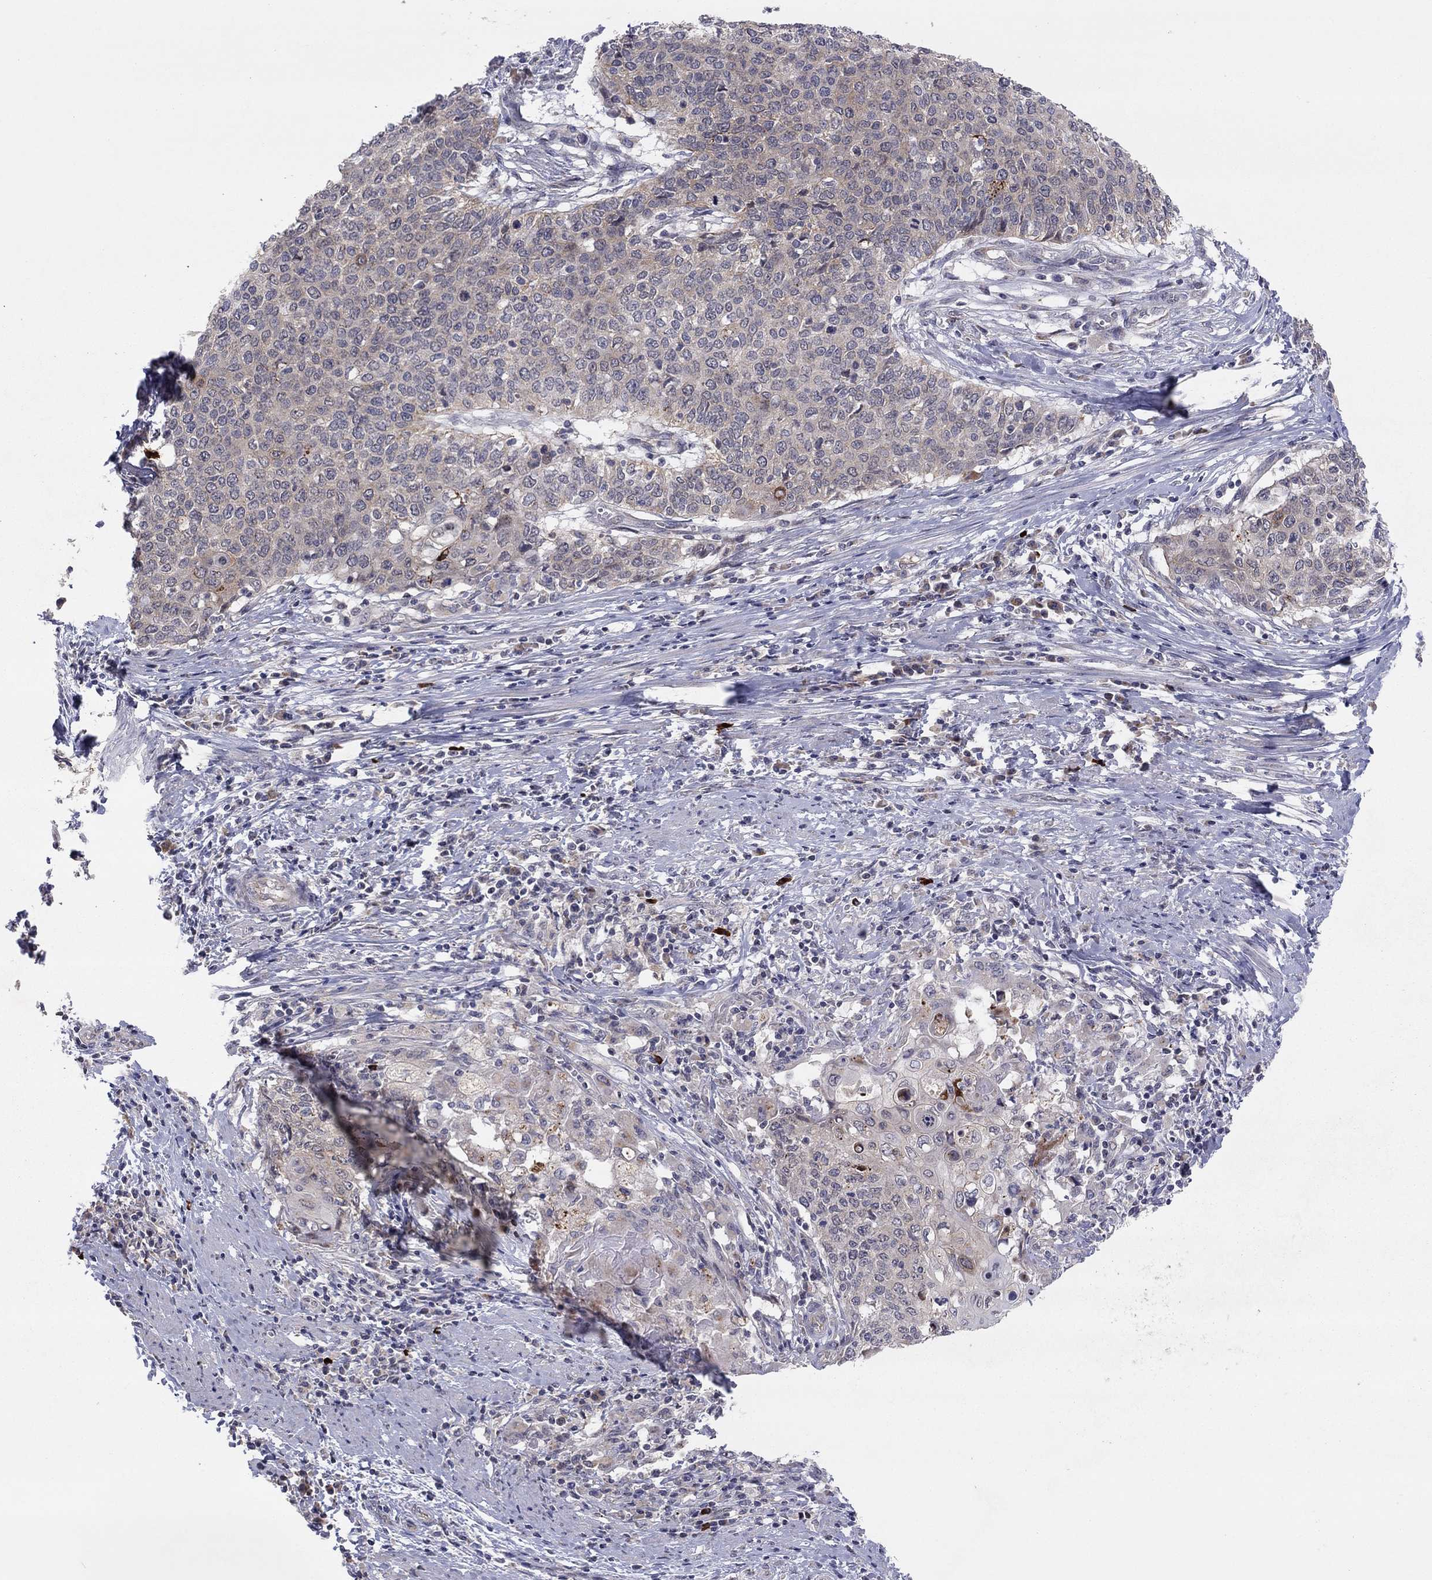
{"staining": {"intensity": "moderate", "quantity": "<25%", "location": "cytoplasmic/membranous"}, "tissue": "cervical cancer", "cell_type": "Tumor cells", "image_type": "cancer", "snomed": [{"axis": "morphology", "description": "Squamous cell carcinoma, NOS"}, {"axis": "topography", "description": "Cervix"}], "caption": "Cervical squamous cell carcinoma tissue displays moderate cytoplasmic/membranous staining in about <25% of tumor cells, visualized by immunohistochemistry.", "gene": "CRACDL", "patient": {"sex": "female", "age": 39}}